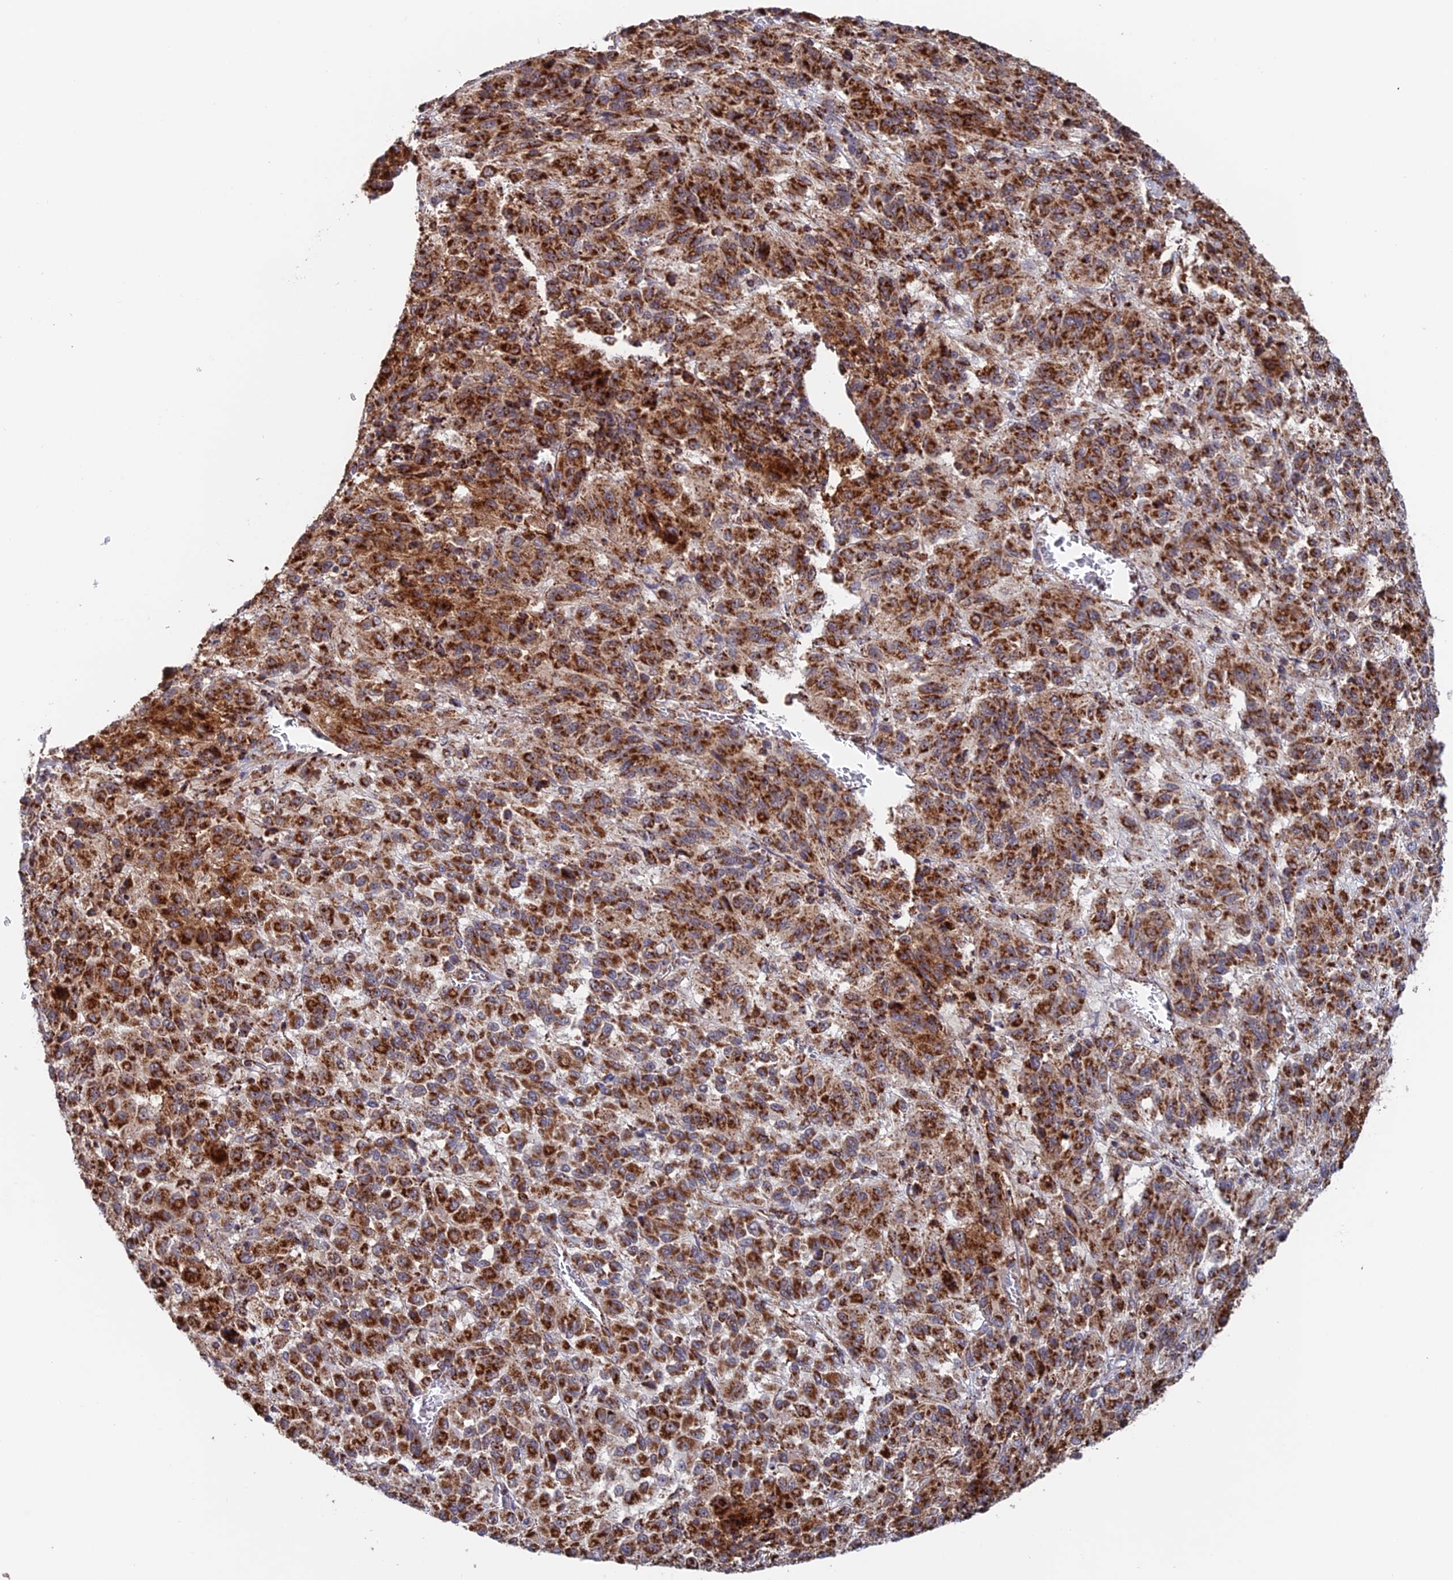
{"staining": {"intensity": "strong", "quantity": ">75%", "location": "cytoplasmic/membranous"}, "tissue": "melanoma", "cell_type": "Tumor cells", "image_type": "cancer", "snomed": [{"axis": "morphology", "description": "Malignant melanoma, Metastatic site"}, {"axis": "topography", "description": "Lung"}], "caption": "Tumor cells display high levels of strong cytoplasmic/membranous positivity in approximately >75% of cells in human malignant melanoma (metastatic site). The staining was performed using DAB (3,3'-diaminobenzidine) to visualize the protein expression in brown, while the nuclei were stained in blue with hematoxylin (Magnification: 20x).", "gene": "DTYMK", "patient": {"sex": "male", "age": 64}}